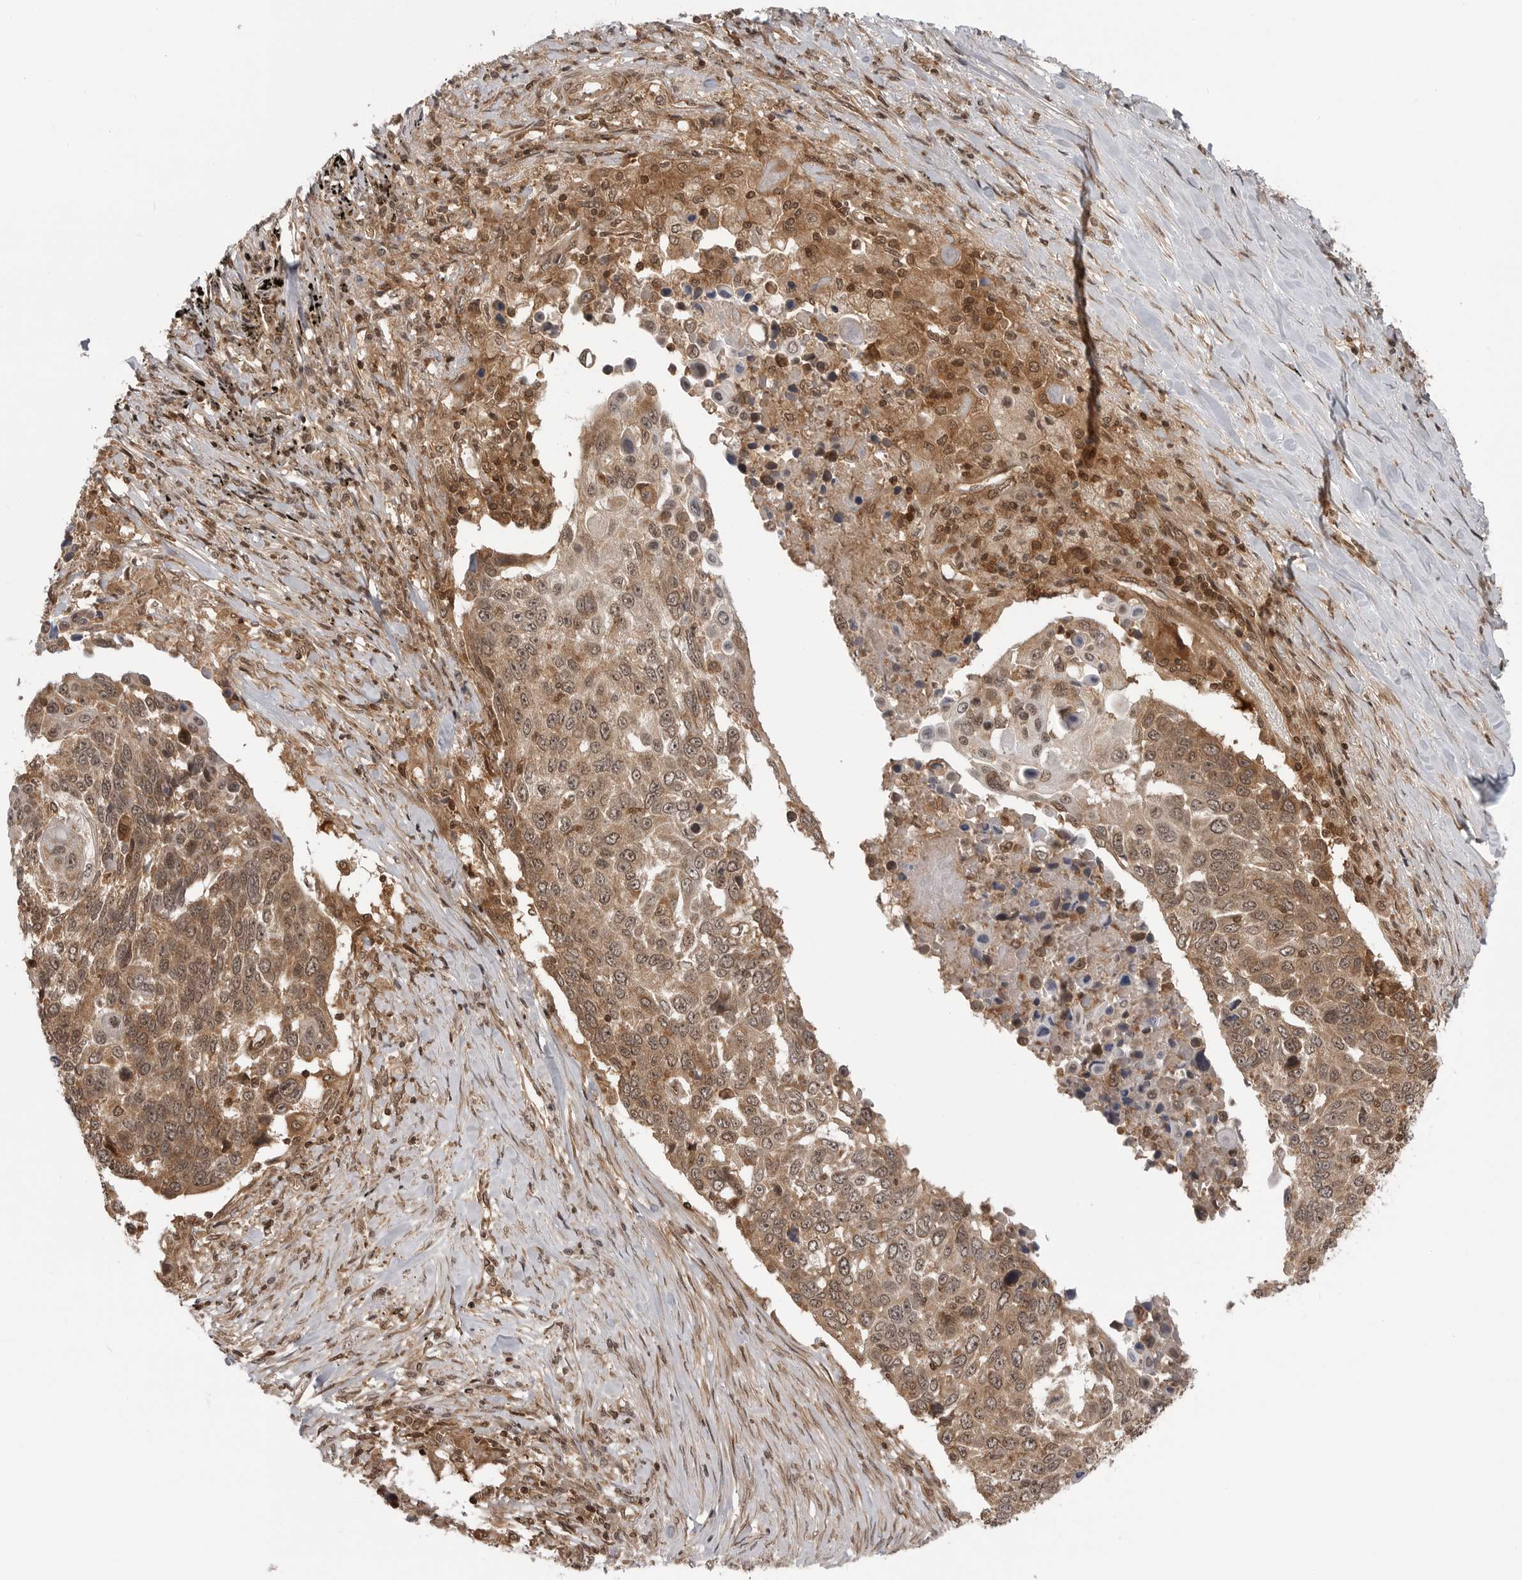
{"staining": {"intensity": "moderate", "quantity": "25%-75%", "location": "cytoplasmic/membranous,nuclear"}, "tissue": "lung cancer", "cell_type": "Tumor cells", "image_type": "cancer", "snomed": [{"axis": "morphology", "description": "Squamous cell carcinoma, NOS"}, {"axis": "topography", "description": "Lung"}], "caption": "Human lung cancer (squamous cell carcinoma) stained for a protein (brown) exhibits moderate cytoplasmic/membranous and nuclear positive staining in approximately 25%-75% of tumor cells.", "gene": "SZRD1", "patient": {"sex": "male", "age": 66}}